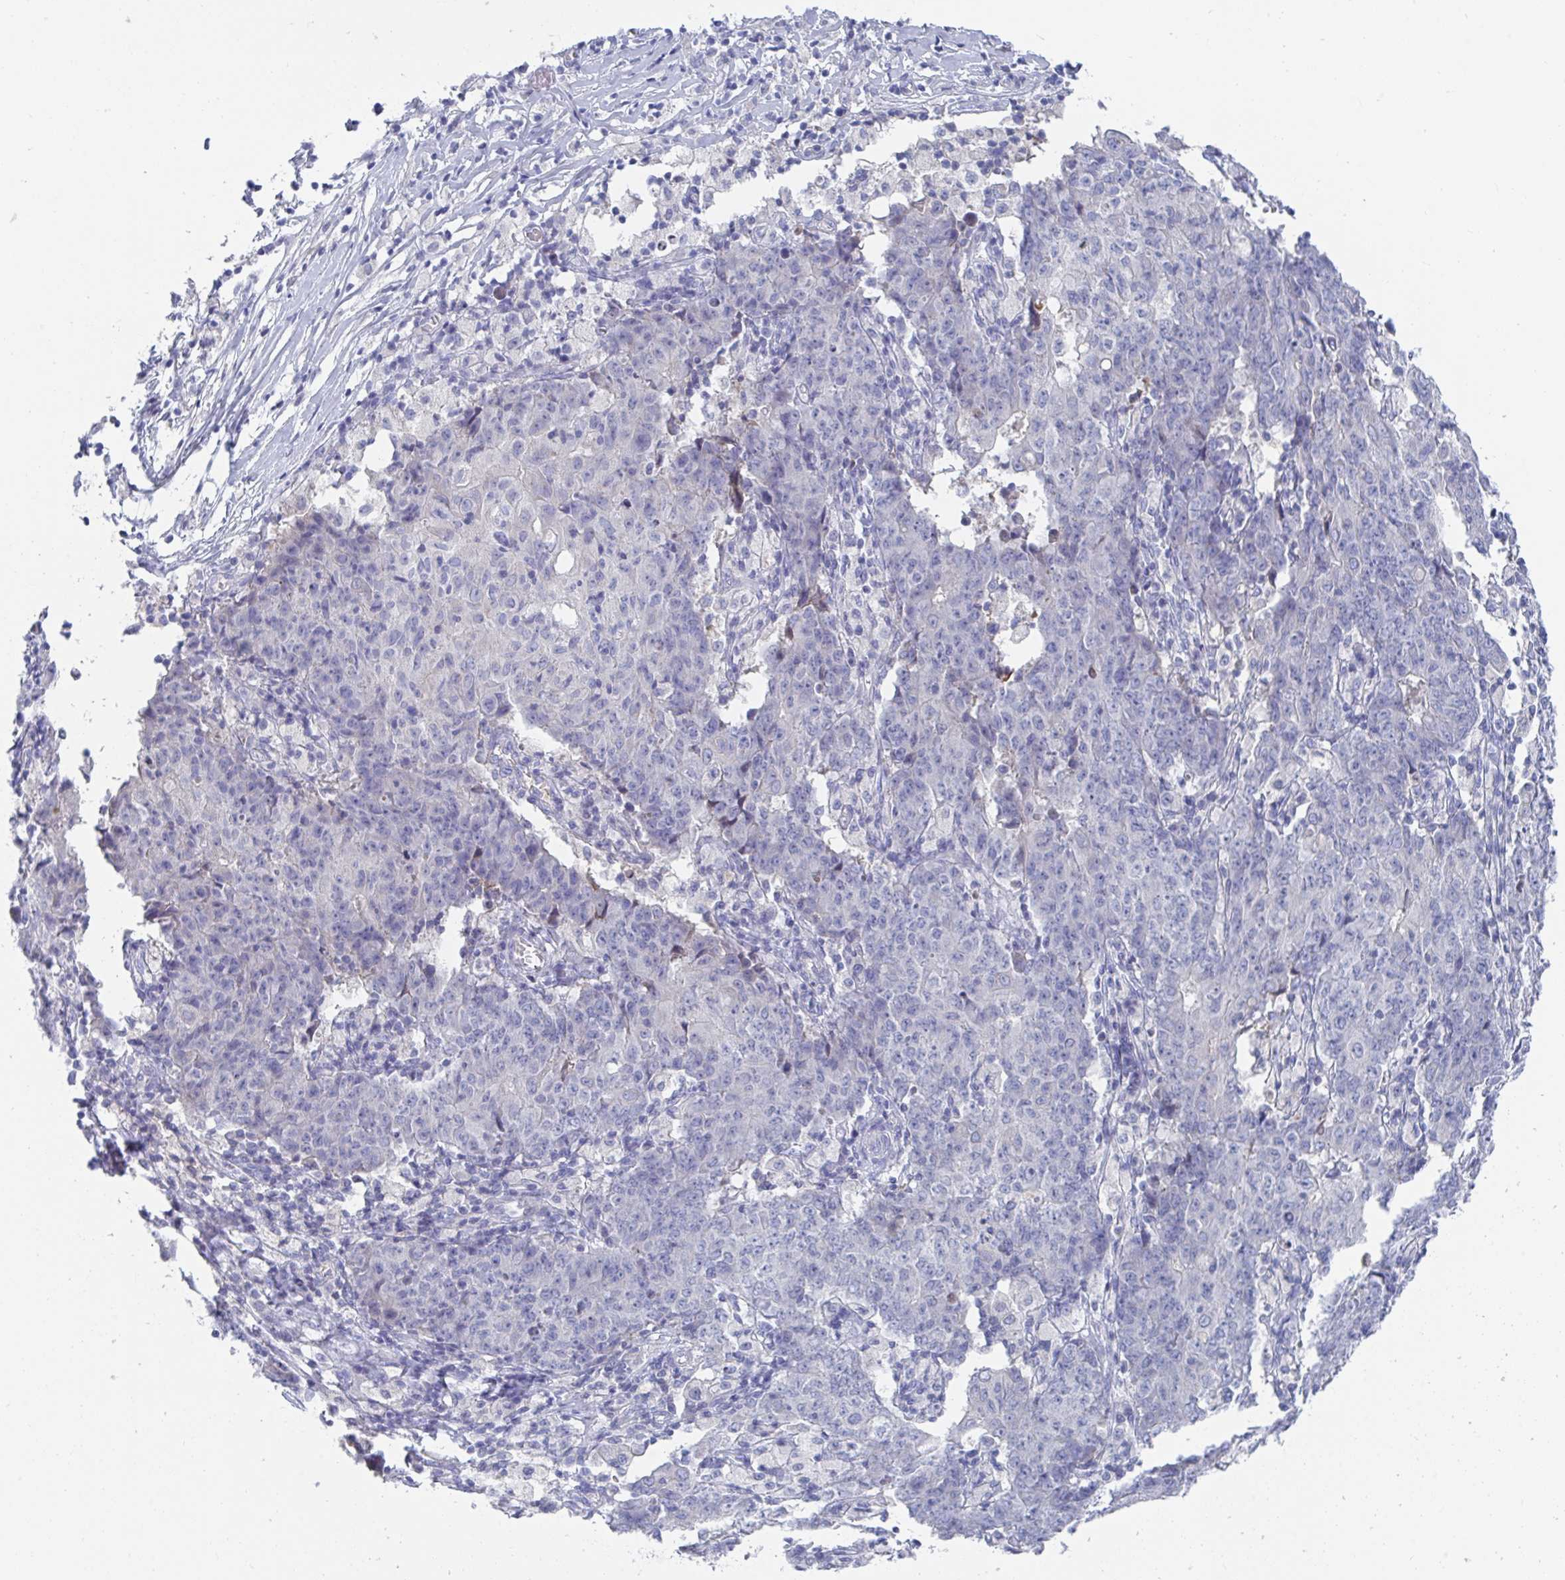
{"staining": {"intensity": "negative", "quantity": "none", "location": "none"}, "tissue": "ovarian cancer", "cell_type": "Tumor cells", "image_type": "cancer", "snomed": [{"axis": "morphology", "description": "Carcinoma, endometroid"}, {"axis": "topography", "description": "Ovary"}], "caption": "Protein analysis of ovarian cancer shows no significant expression in tumor cells.", "gene": "TNFAIP6", "patient": {"sex": "female", "age": 42}}